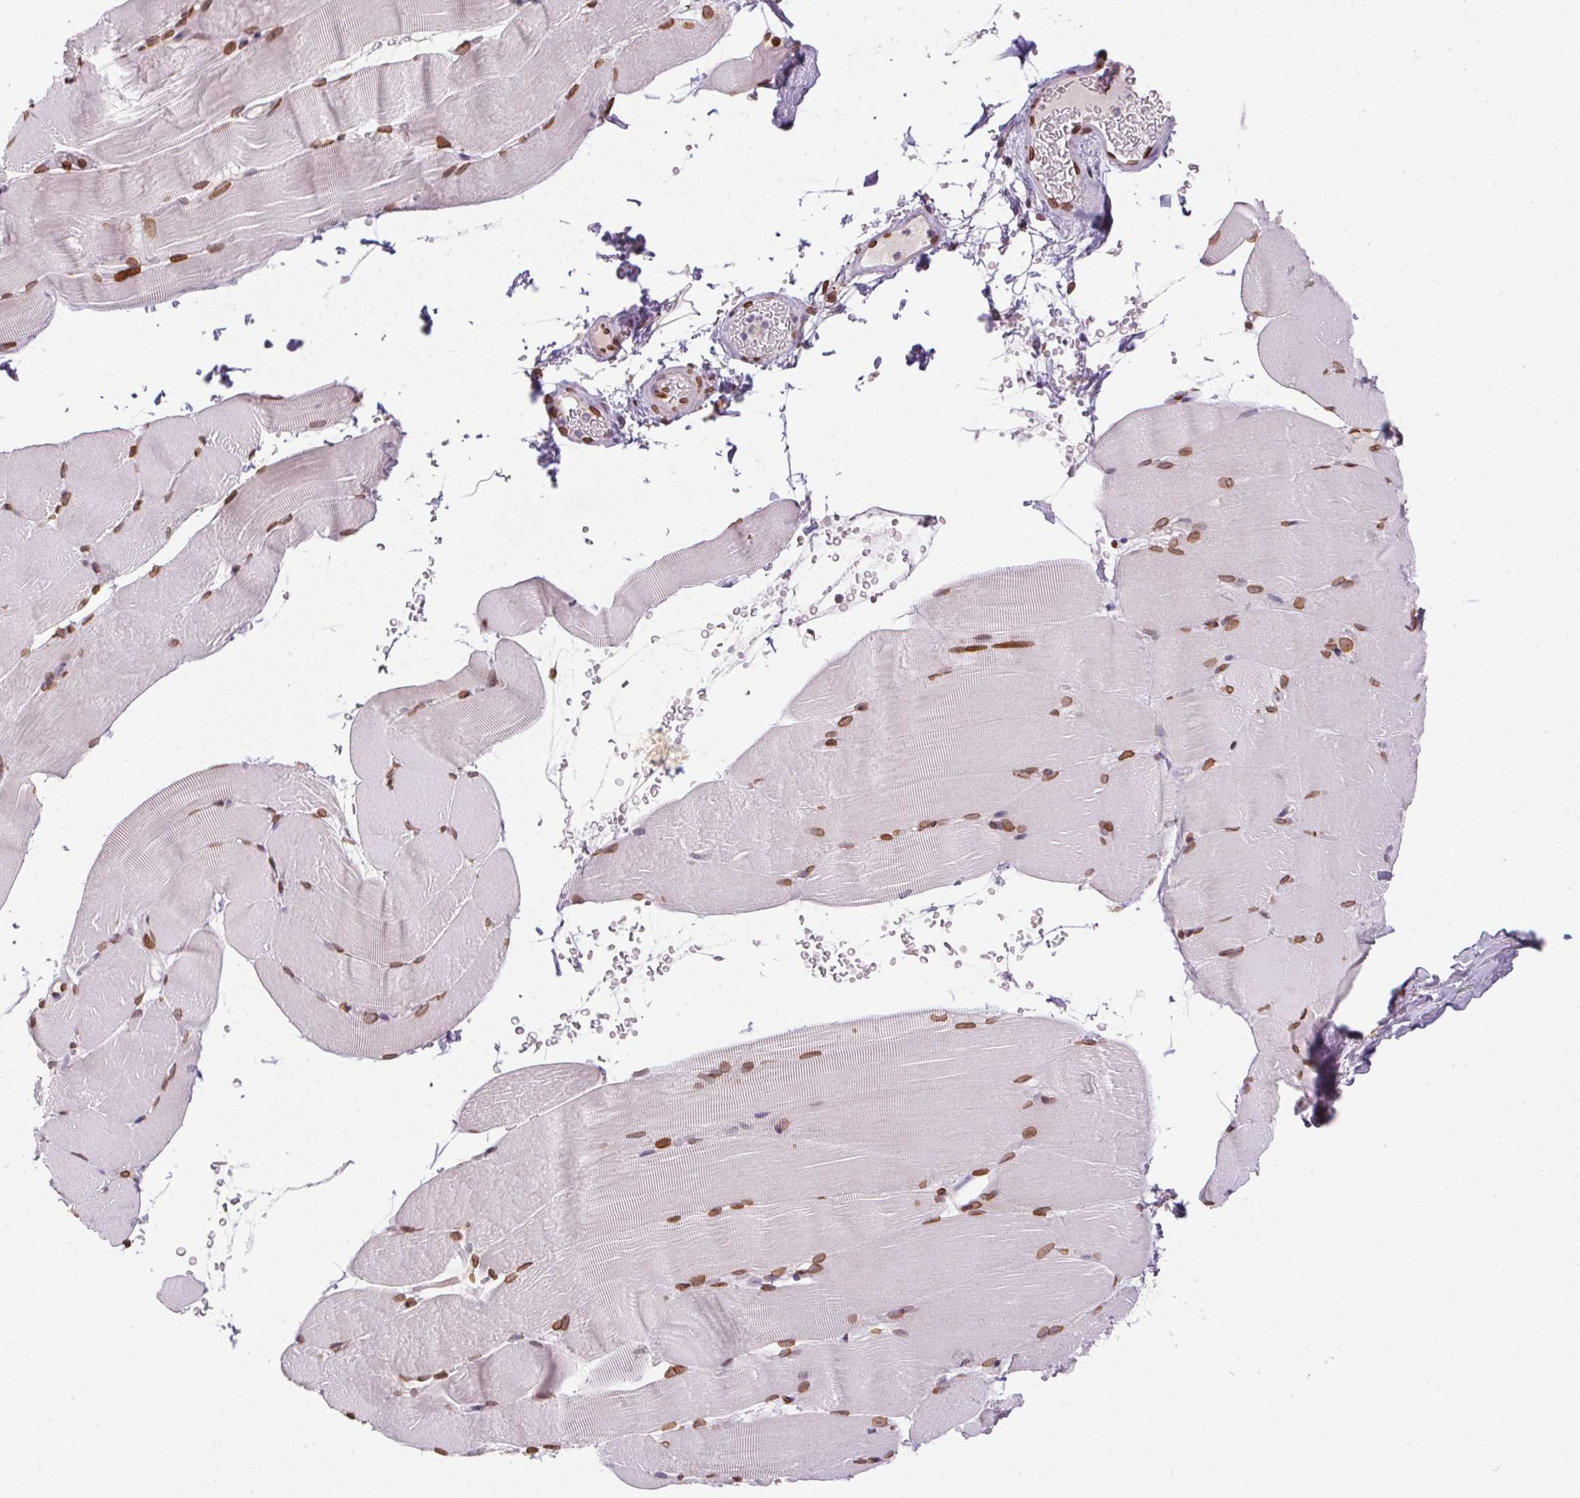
{"staining": {"intensity": "moderate", "quantity": ">75%", "location": "cytoplasmic/membranous,nuclear"}, "tissue": "skeletal muscle", "cell_type": "Myocytes", "image_type": "normal", "snomed": [{"axis": "morphology", "description": "Normal tissue, NOS"}, {"axis": "topography", "description": "Skeletal muscle"}], "caption": "IHC of benign human skeletal muscle demonstrates medium levels of moderate cytoplasmic/membranous,nuclear positivity in approximately >75% of myocytes.", "gene": "TMEM175", "patient": {"sex": "female", "age": 37}}